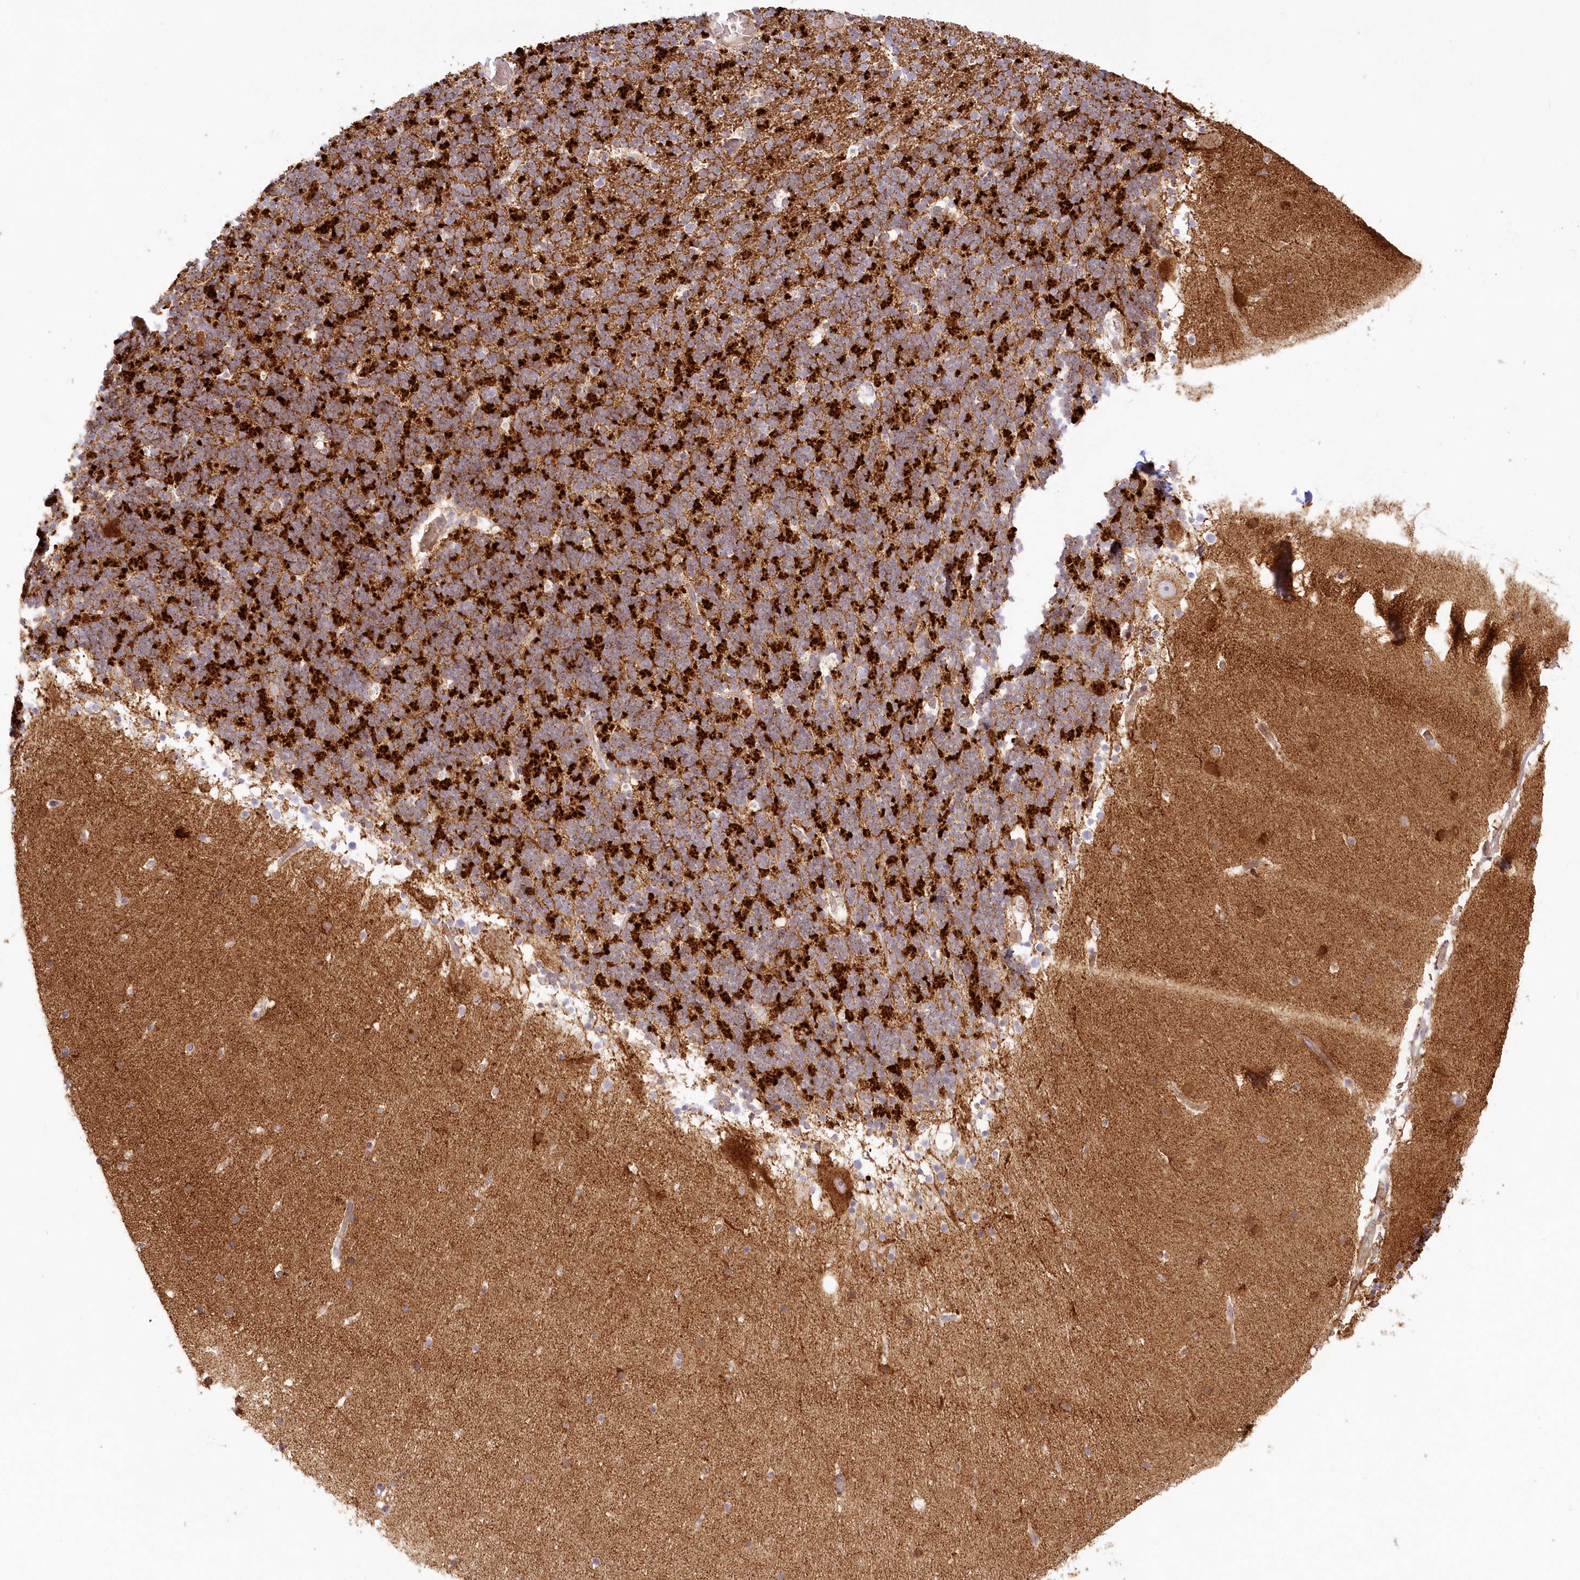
{"staining": {"intensity": "strong", "quantity": ">75%", "location": "cytoplasmic/membranous"}, "tissue": "cerebellum", "cell_type": "Cells in granular layer", "image_type": "normal", "snomed": [{"axis": "morphology", "description": "Normal tissue, NOS"}, {"axis": "topography", "description": "Cerebellum"}], "caption": "Approximately >75% of cells in granular layer in unremarkable cerebellum exhibit strong cytoplasmic/membranous protein positivity as visualized by brown immunohistochemical staining.", "gene": "TBC1D14", "patient": {"sex": "male", "age": 57}}